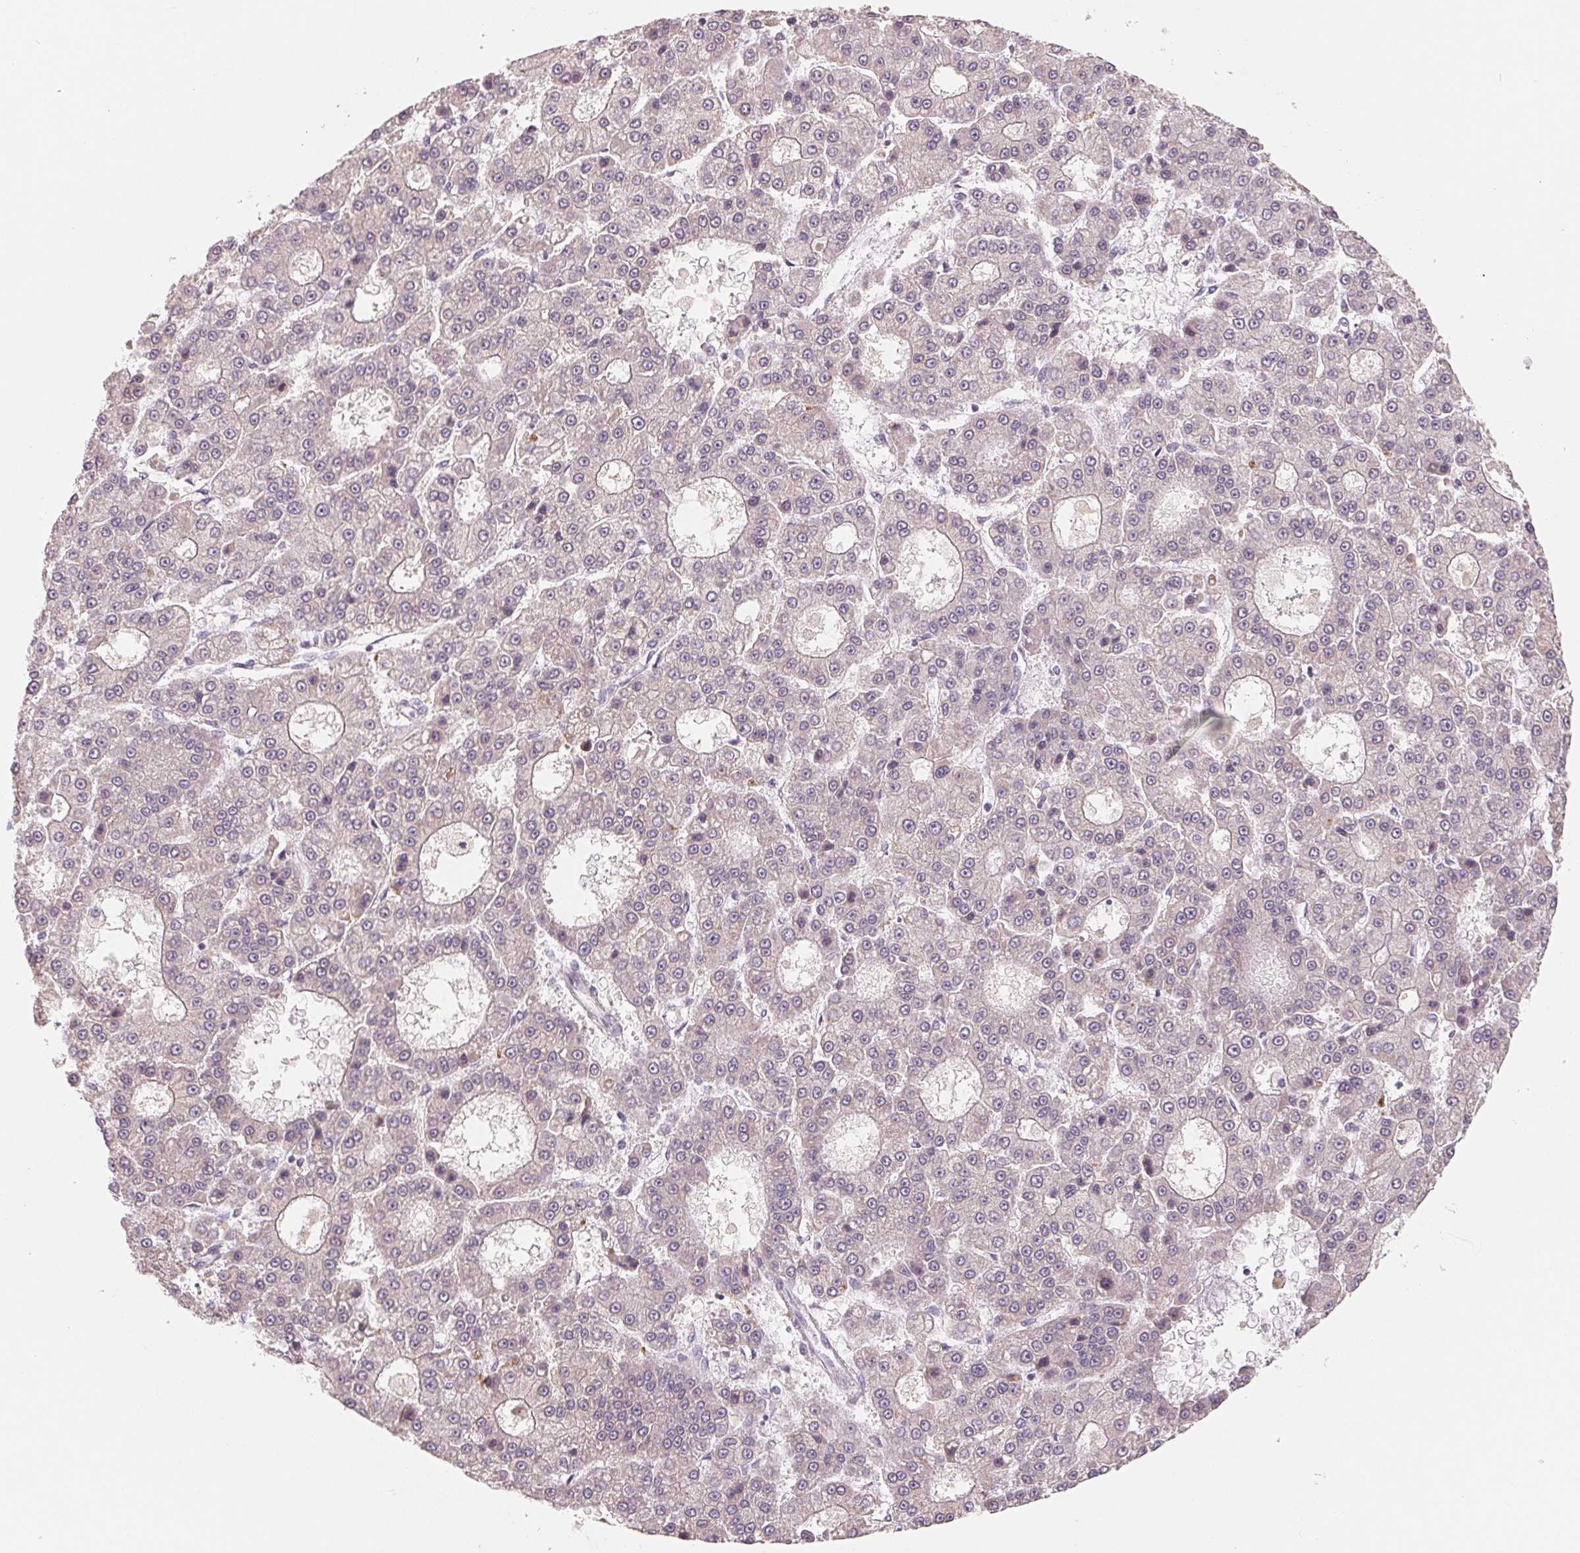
{"staining": {"intensity": "negative", "quantity": "none", "location": "none"}, "tissue": "liver cancer", "cell_type": "Tumor cells", "image_type": "cancer", "snomed": [{"axis": "morphology", "description": "Carcinoma, Hepatocellular, NOS"}, {"axis": "topography", "description": "Liver"}], "caption": "A high-resolution image shows immunohistochemistry (IHC) staining of liver hepatocellular carcinoma, which exhibits no significant positivity in tumor cells.", "gene": "AQP8", "patient": {"sex": "male", "age": 70}}